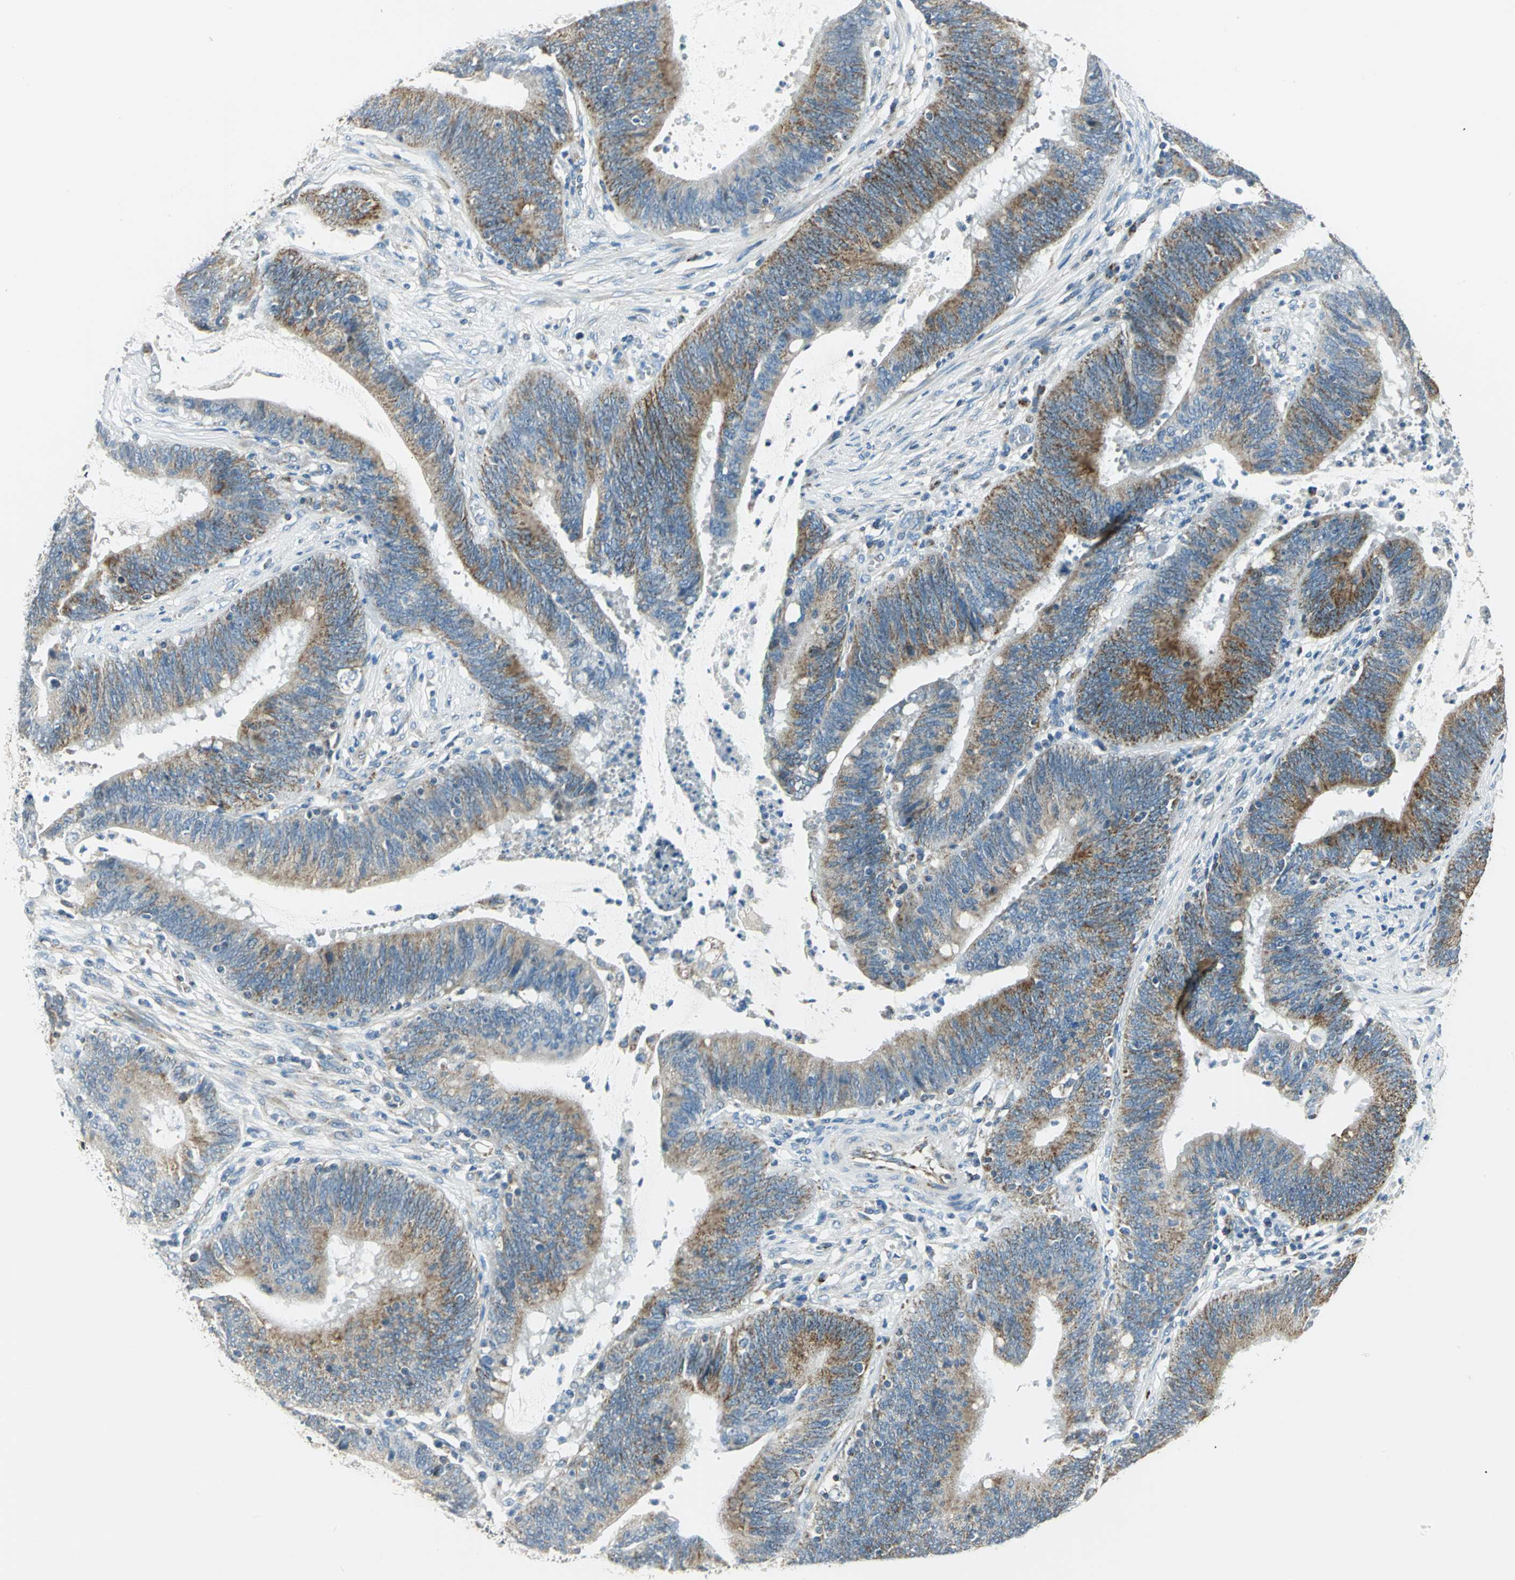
{"staining": {"intensity": "moderate", "quantity": ">75%", "location": "cytoplasmic/membranous"}, "tissue": "colorectal cancer", "cell_type": "Tumor cells", "image_type": "cancer", "snomed": [{"axis": "morphology", "description": "Adenocarcinoma, NOS"}, {"axis": "topography", "description": "Rectum"}], "caption": "Immunohistochemical staining of colorectal cancer demonstrates moderate cytoplasmic/membranous protein positivity in about >75% of tumor cells.", "gene": "ACADM", "patient": {"sex": "female", "age": 66}}